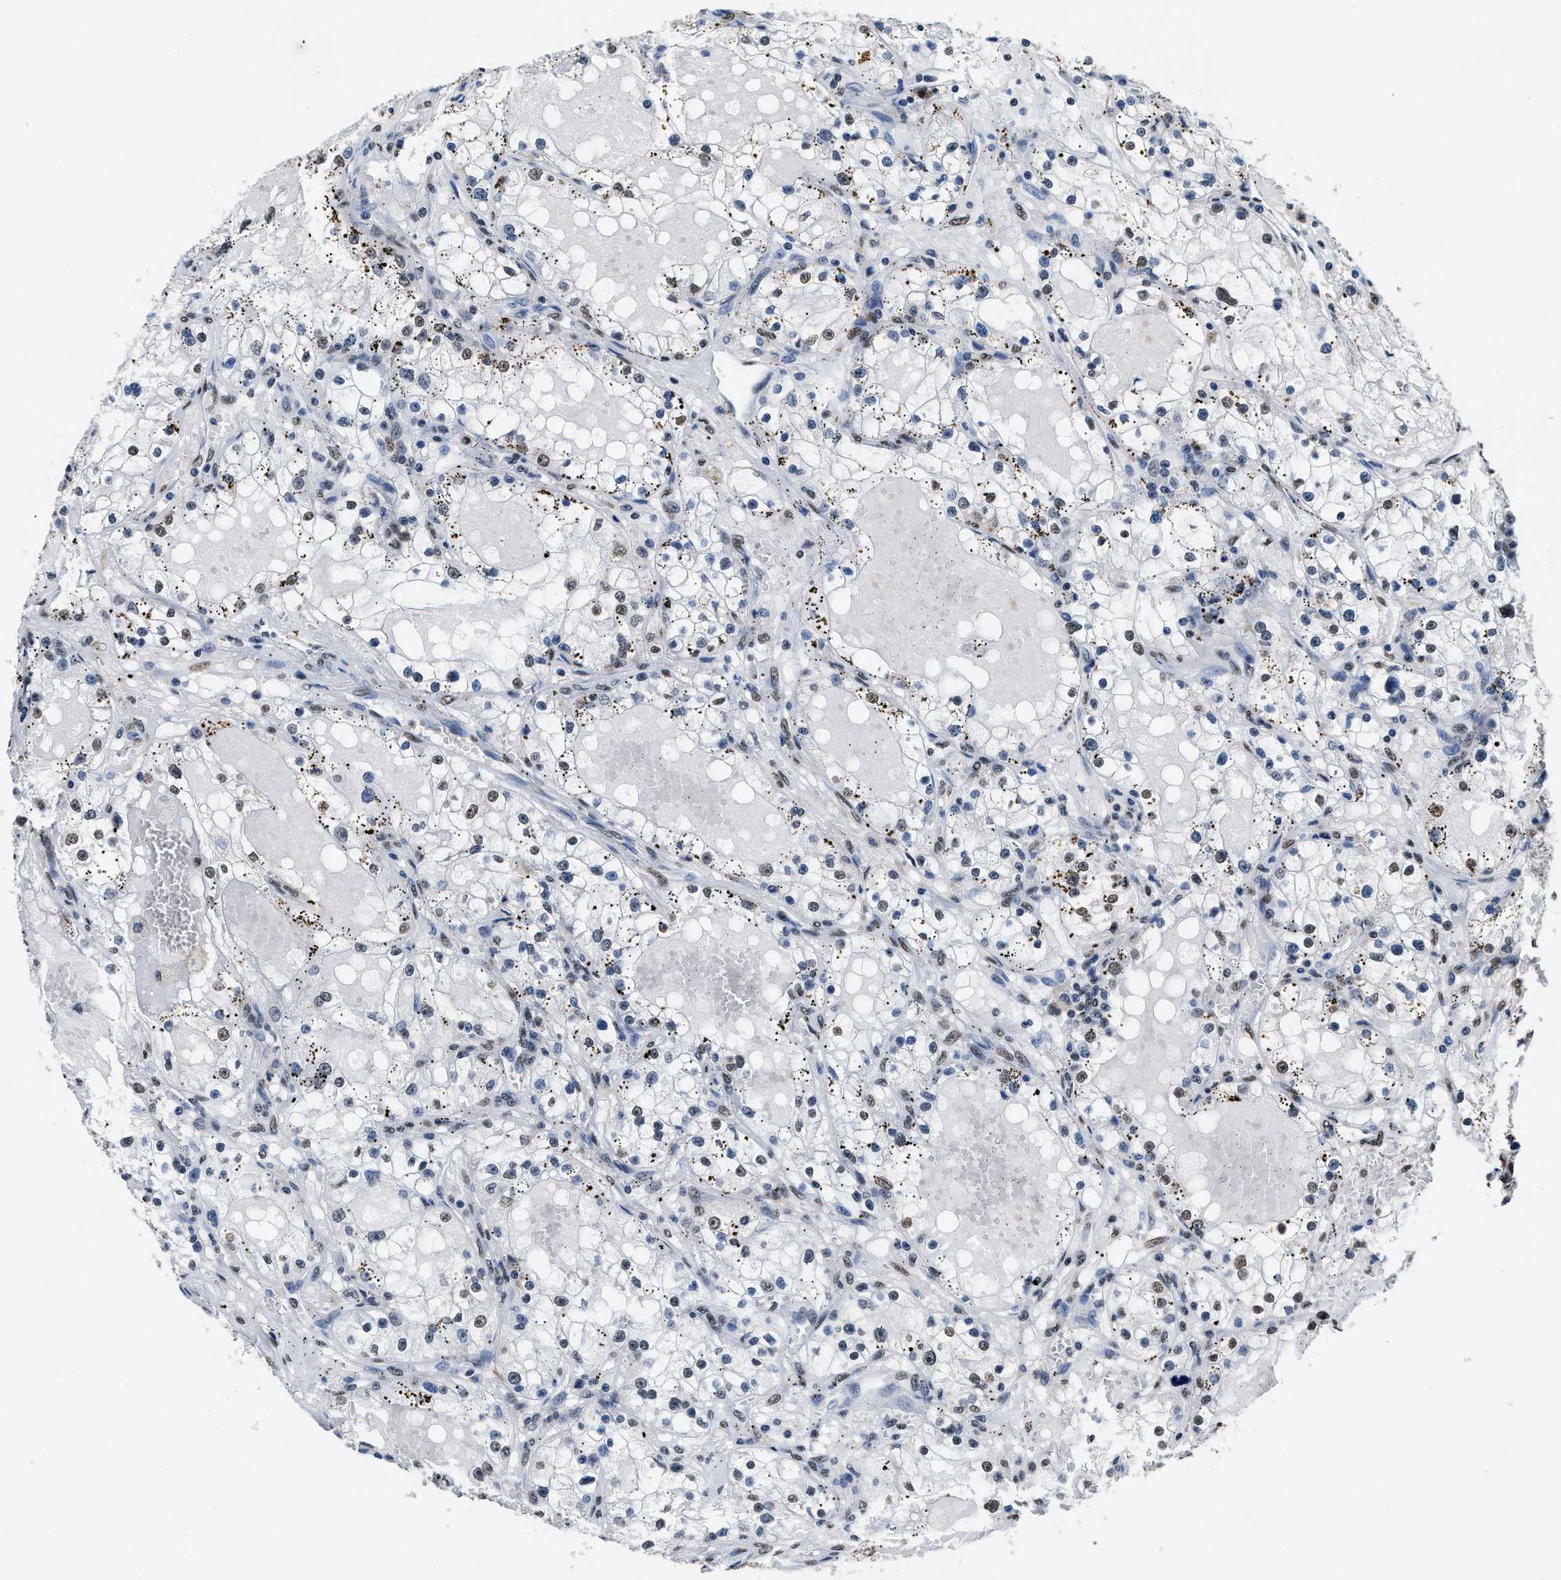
{"staining": {"intensity": "weak", "quantity": "<25%", "location": "nuclear"}, "tissue": "renal cancer", "cell_type": "Tumor cells", "image_type": "cancer", "snomed": [{"axis": "morphology", "description": "Adenocarcinoma, NOS"}, {"axis": "topography", "description": "Kidney"}], "caption": "An immunohistochemistry (IHC) histopathology image of renal adenocarcinoma is shown. There is no staining in tumor cells of renal adenocarcinoma.", "gene": "SUPT16H", "patient": {"sex": "male", "age": 56}}